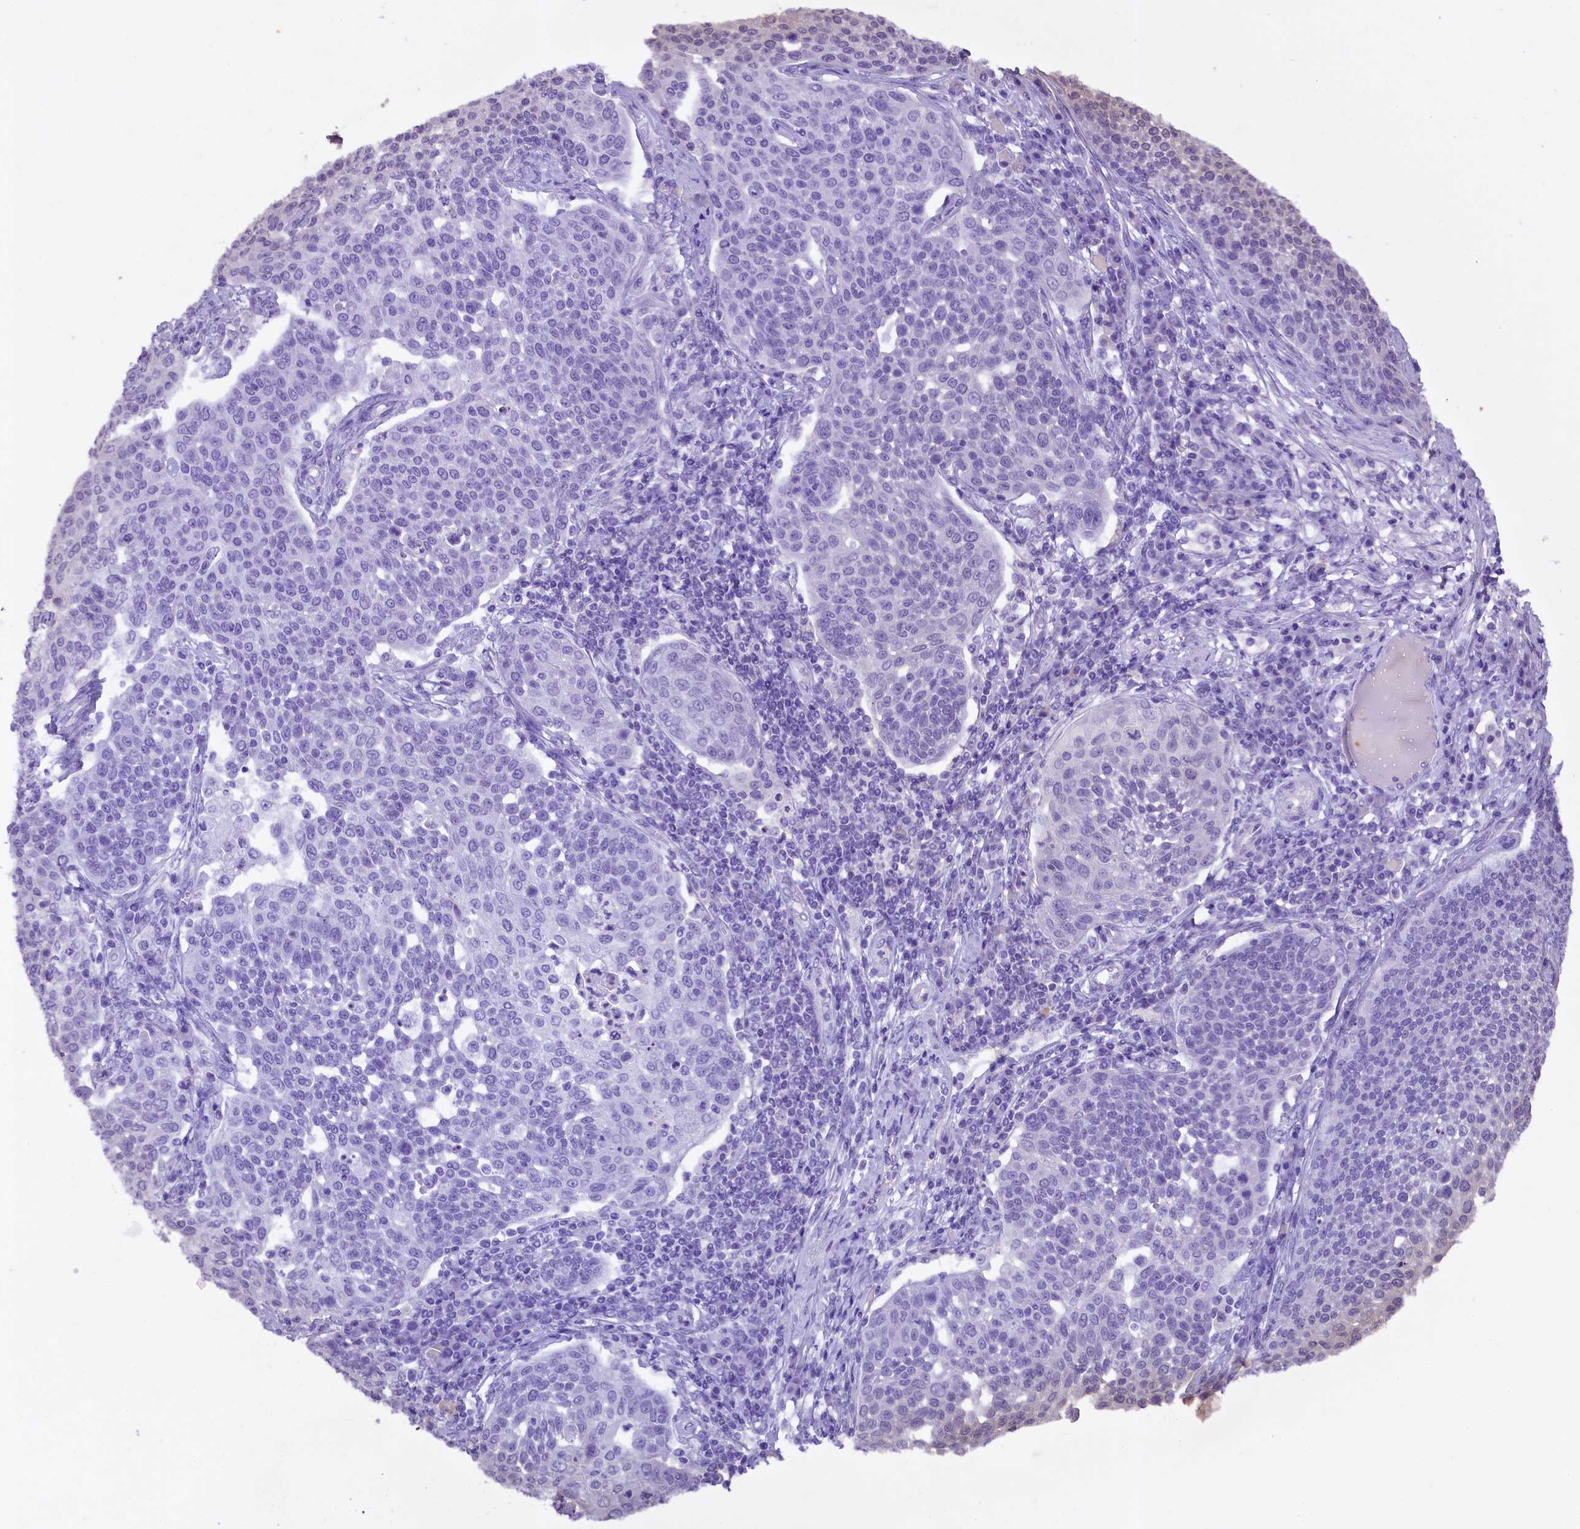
{"staining": {"intensity": "negative", "quantity": "none", "location": "none"}, "tissue": "cervical cancer", "cell_type": "Tumor cells", "image_type": "cancer", "snomed": [{"axis": "morphology", "description": "Squamous cell carcinoma, NOS"}, {"axis": "topography", "description": "Cervix"}], "caption": "Image shows no protein expression in tumor cells of squamous cell carcinoma (cervical) tissue.", "gene": "UBXN6", "patient": {"sex": "female", "age": 34}}